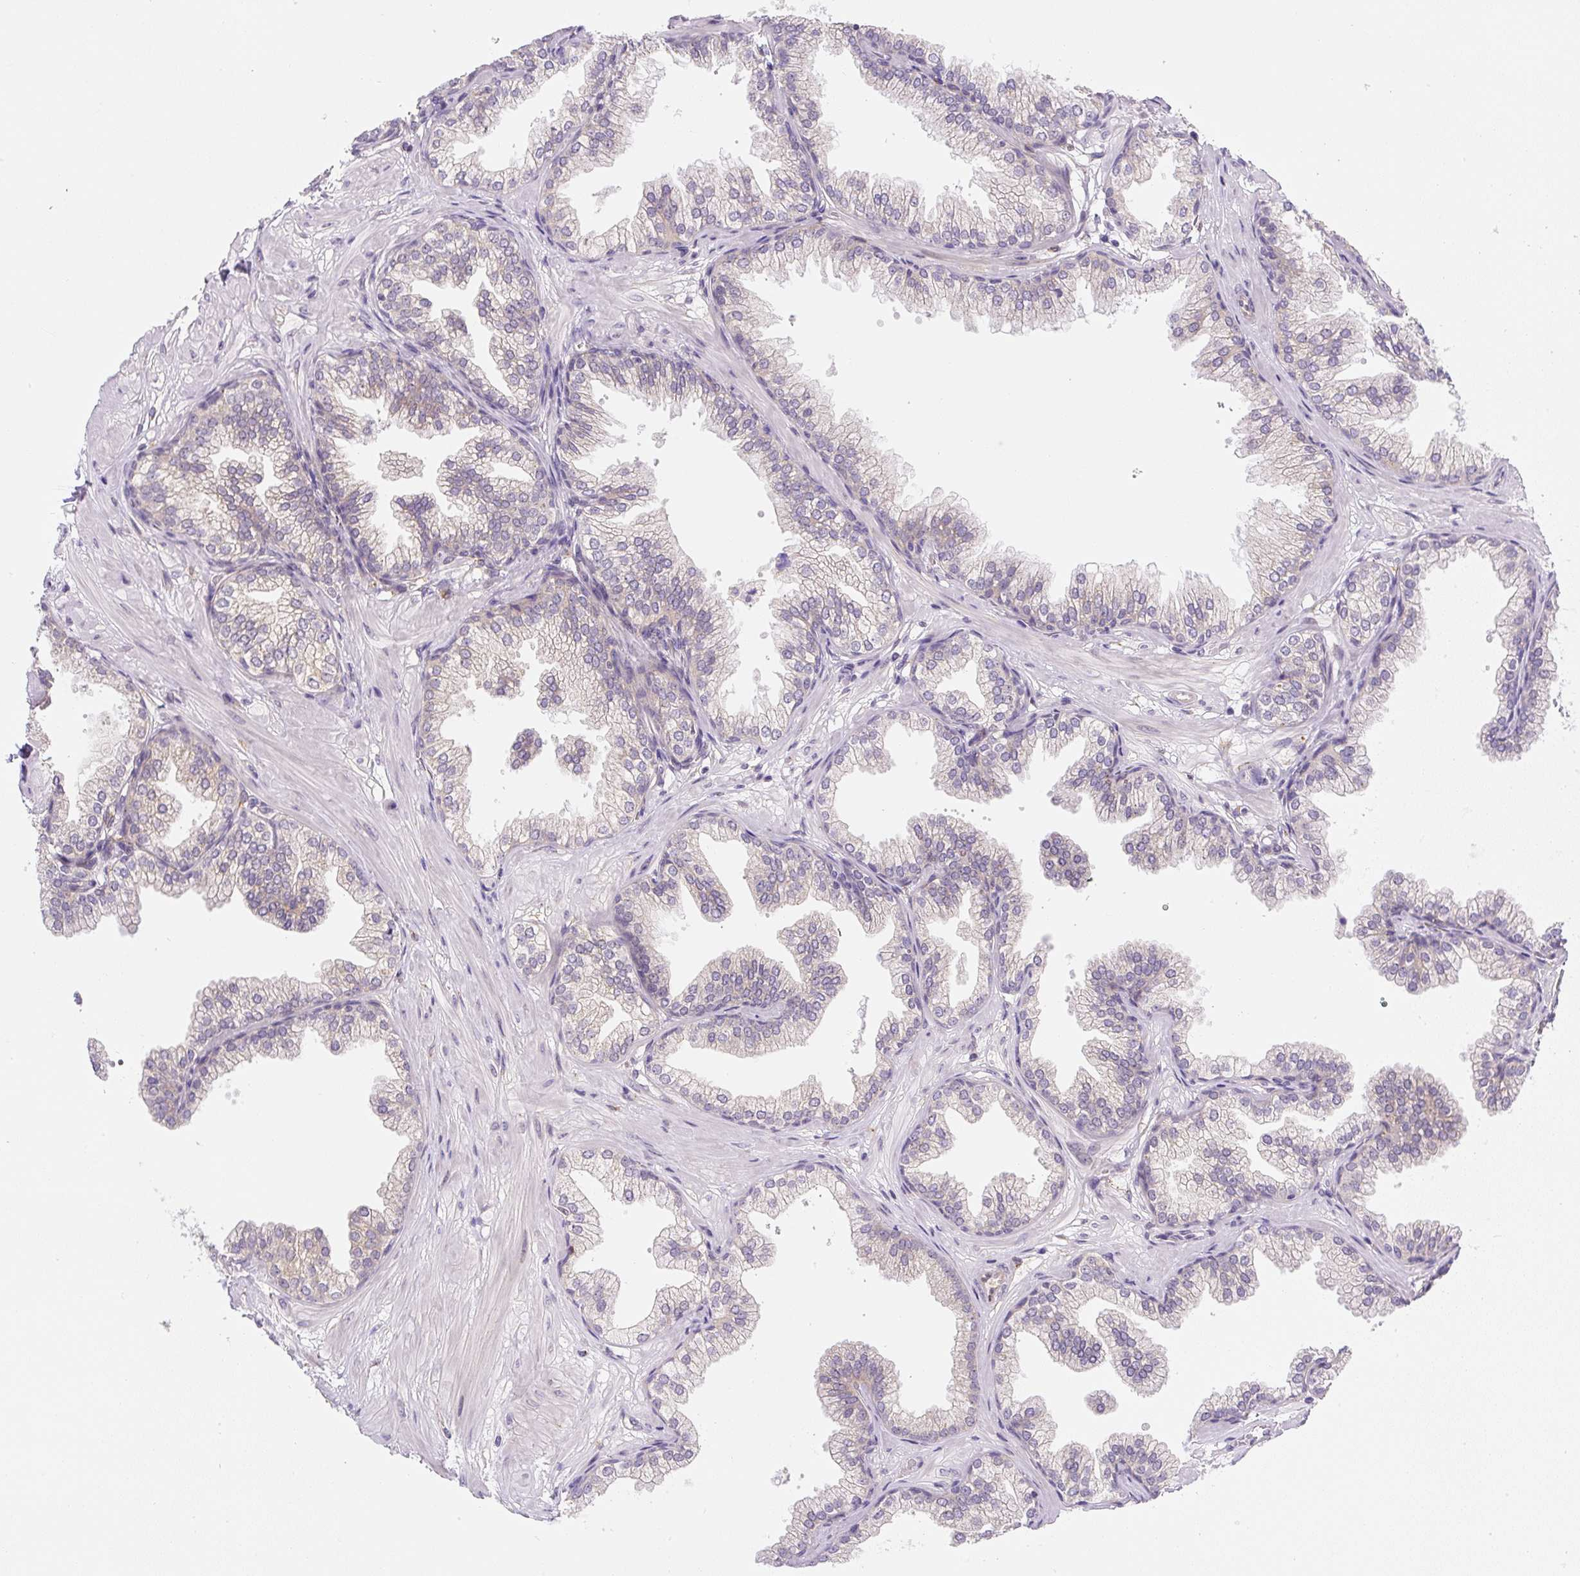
{"staining": {"intensity": "negative", "quantity": "none", "location": "none"}, "tissue": "prostate", "cell_type": "Glandular cells", "image_type": "normal", "snomed": [{"axis": "morphology", "description": "Normal tissue, NOS"}, {"axis": "topography", "description": "Prostate"}], "caption": "A high-resolution micrograph shows IHC staining of unremarkable prostate, which reveals no significant positivity in glandular cells.", "gene": "PLA2G4A", "patient": {"sex": "male", "age": 37}}